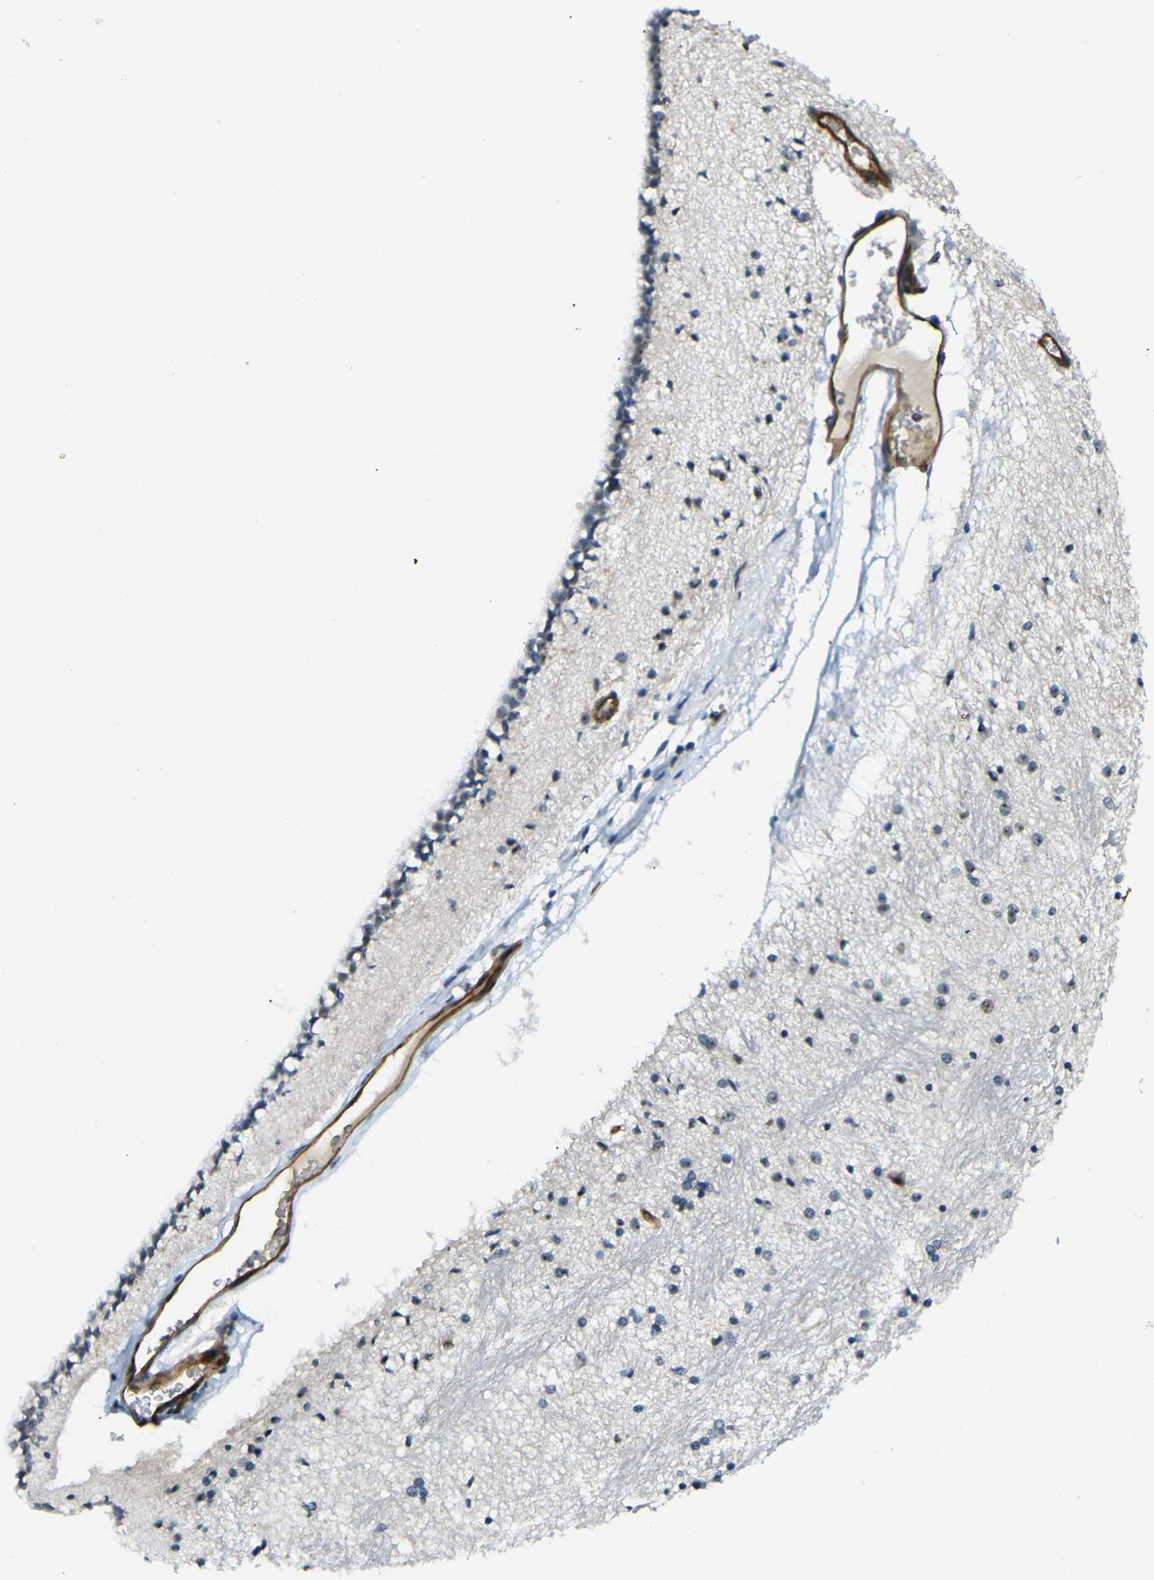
{"staining": {"intensity": "strong", "quantity": "25%-75%", "location": "nuclear"}, "tissue": "hippocampus", "cell_type": "Glial cells", "image_type": "normal", "snomed": [{"axis": "morphology", "description": "Normal tissue, NOS"}, {"axis": "topography", "description": "Hippocampus"}], "caption": "Strong nuclear expression is appreciated in approximately 25%-75% of glial cells in benign hippocampus.", "gene": "PARN", "patient": {"sex": "female", "age": 54}}